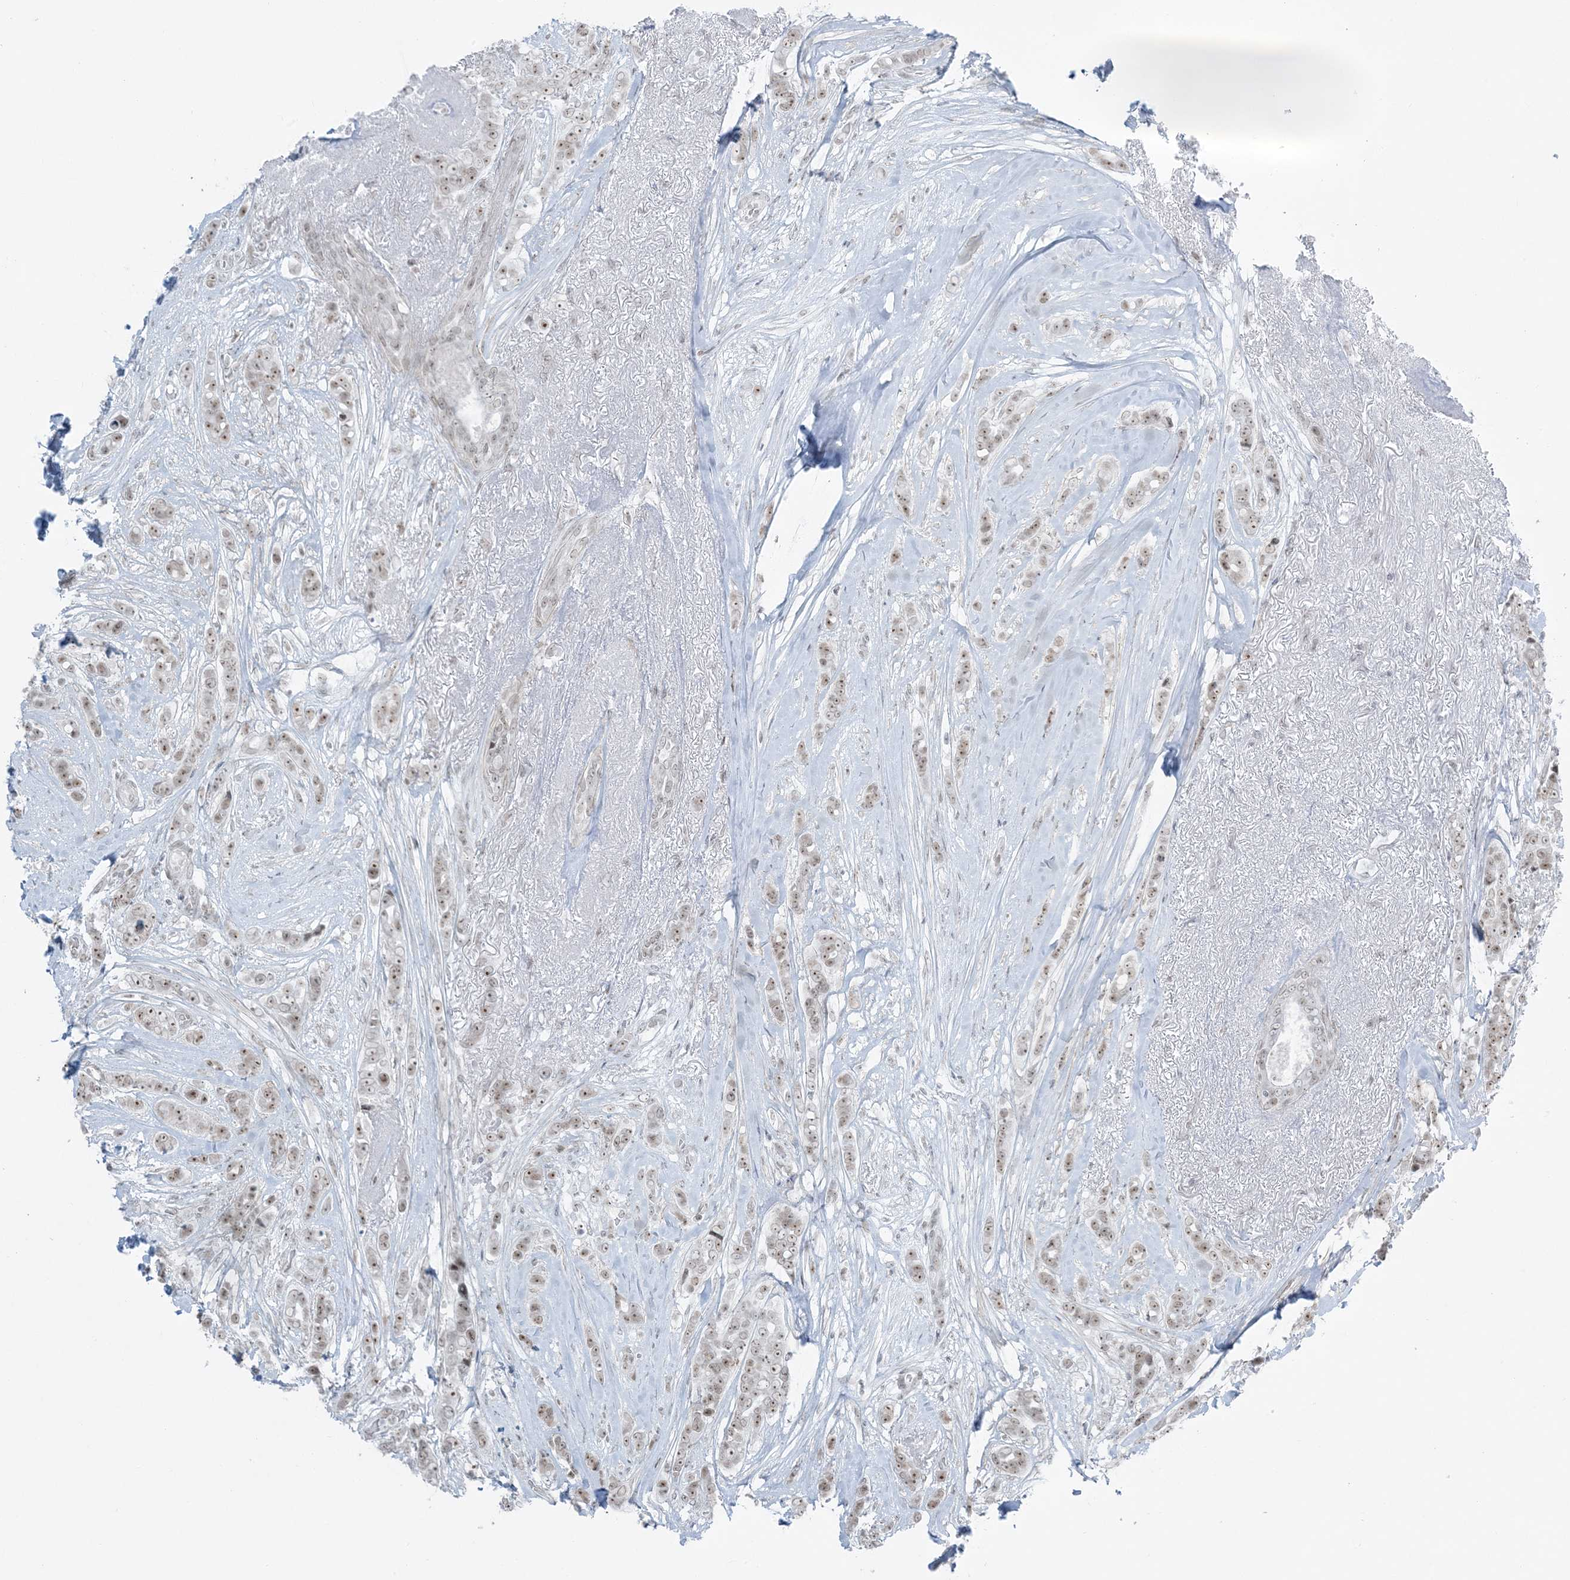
{"staining": {"intensity": "weak", "quantity": ">75%", "location": "nuclear"}, "tissue": "breast cancer", "cell_type": "Tumor cells", "image_type": "cancer", "snomed": [{"axis": "morphology", "description": "Lobular carcinoma"}, {"axis": "topography", "description": "Breast"}], "caption": "IHC (DAB (3,3'-diaminobenzidine)) staining of lobular carcinoma (breast) demonstrates weak nuclear protein staining in approximately >75% of tumor cells. (DAB (3,3'-diaminobenzidine) IHC, brown staining for protein, blue staining for nuclei).", "gene": "ZNF787", "patient": {"sex": "female", "age": 51}}